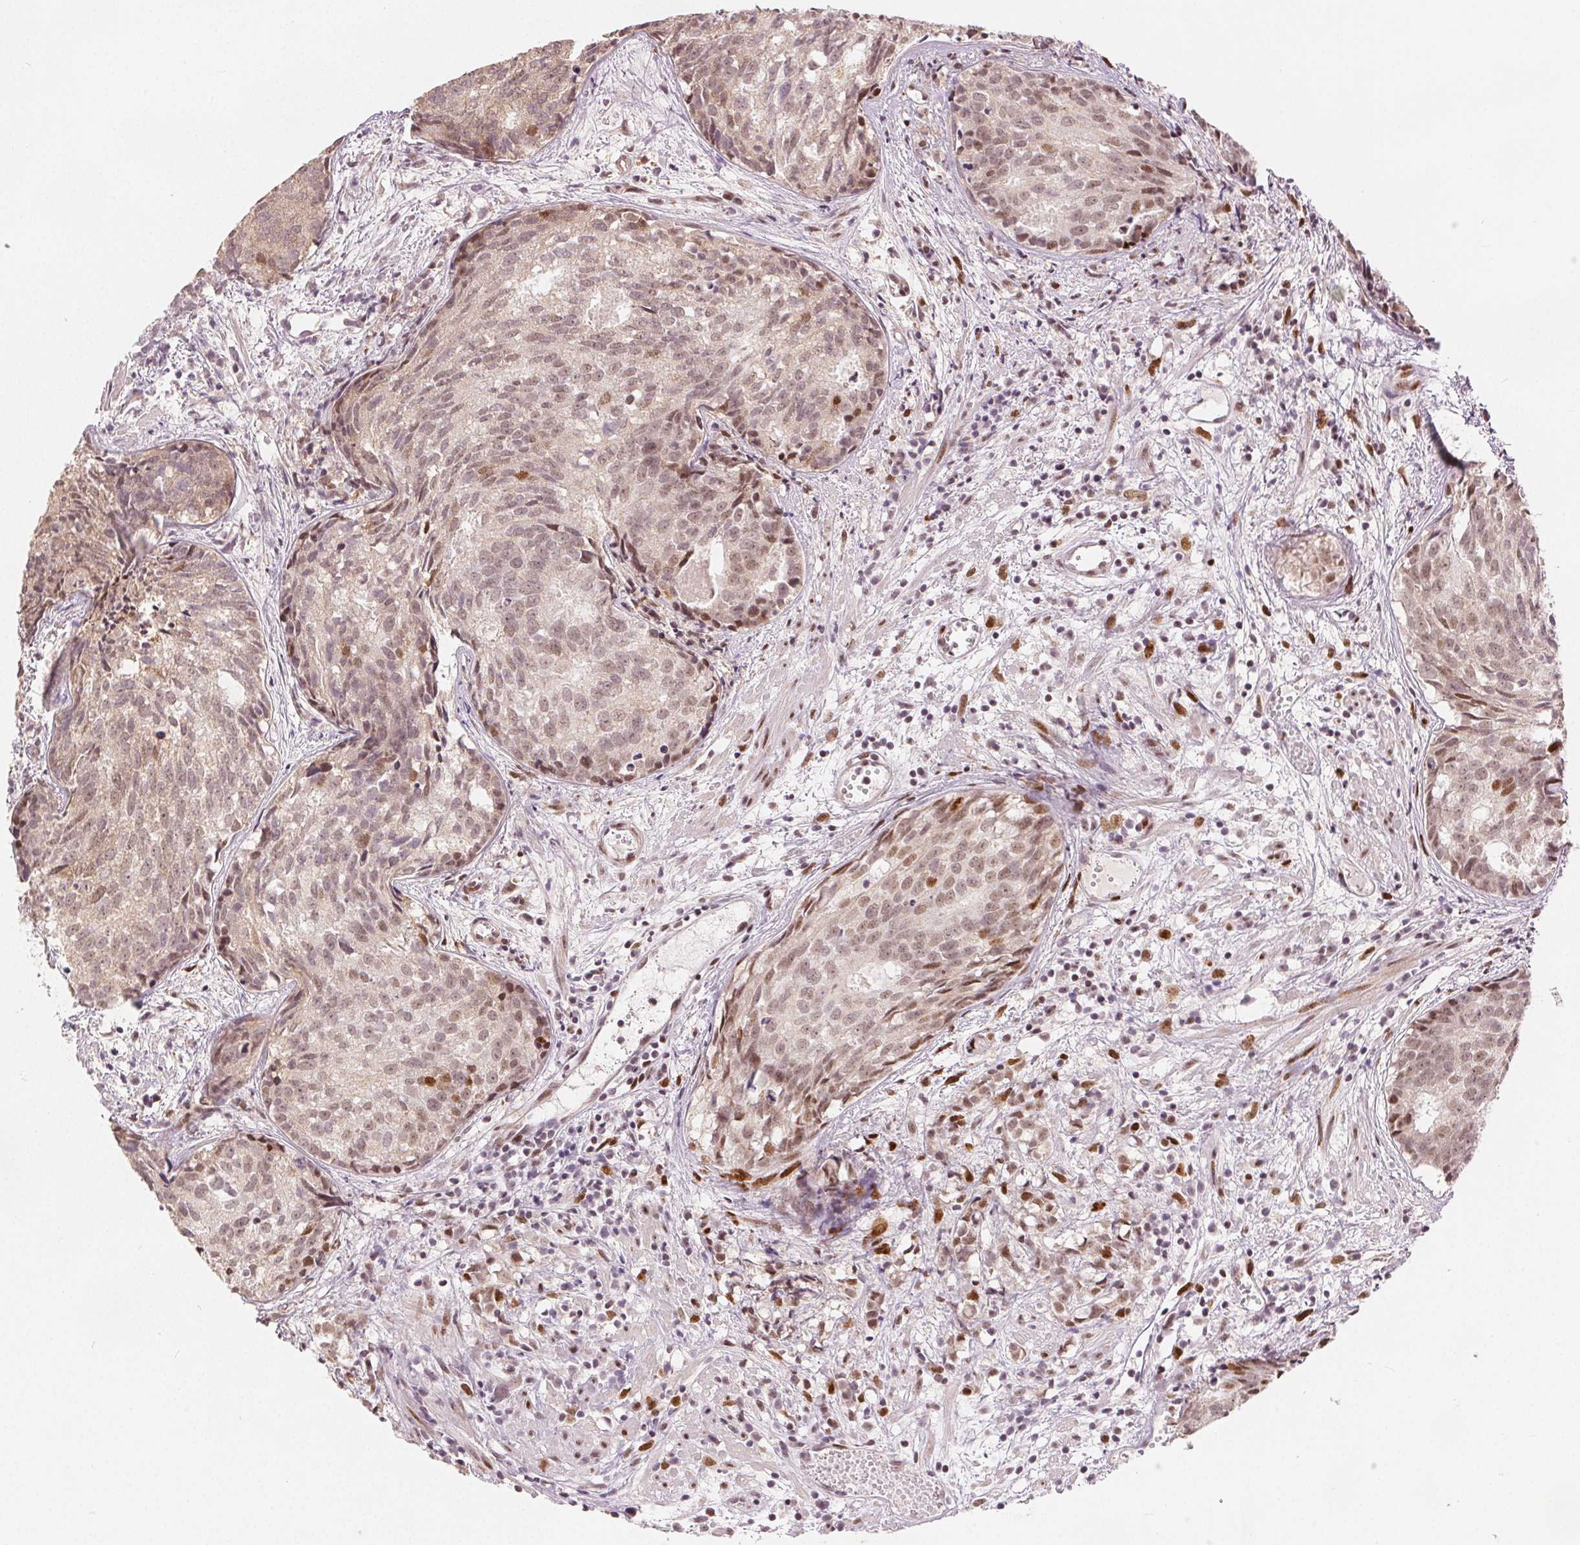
{"staining": {"intensity": "weak", "quantity": "25%-75%", "location": "nuclear"}, "tissue": "prostate cancer", "cell_type": "Tumor cells", "image_type": "cancer", "snomed": [{"axis": "morphology", "description": "Adenocarcinoma, High grade"}, {"axis": "topography", "description": "Prostate"}], "caption": "Weak nuclear protein expression is appreciated in approximately 25%-75% of tumor cells in prostate cancer.", "gene": "ZNF703", "patient": {"sex": "male", "age": 58}}